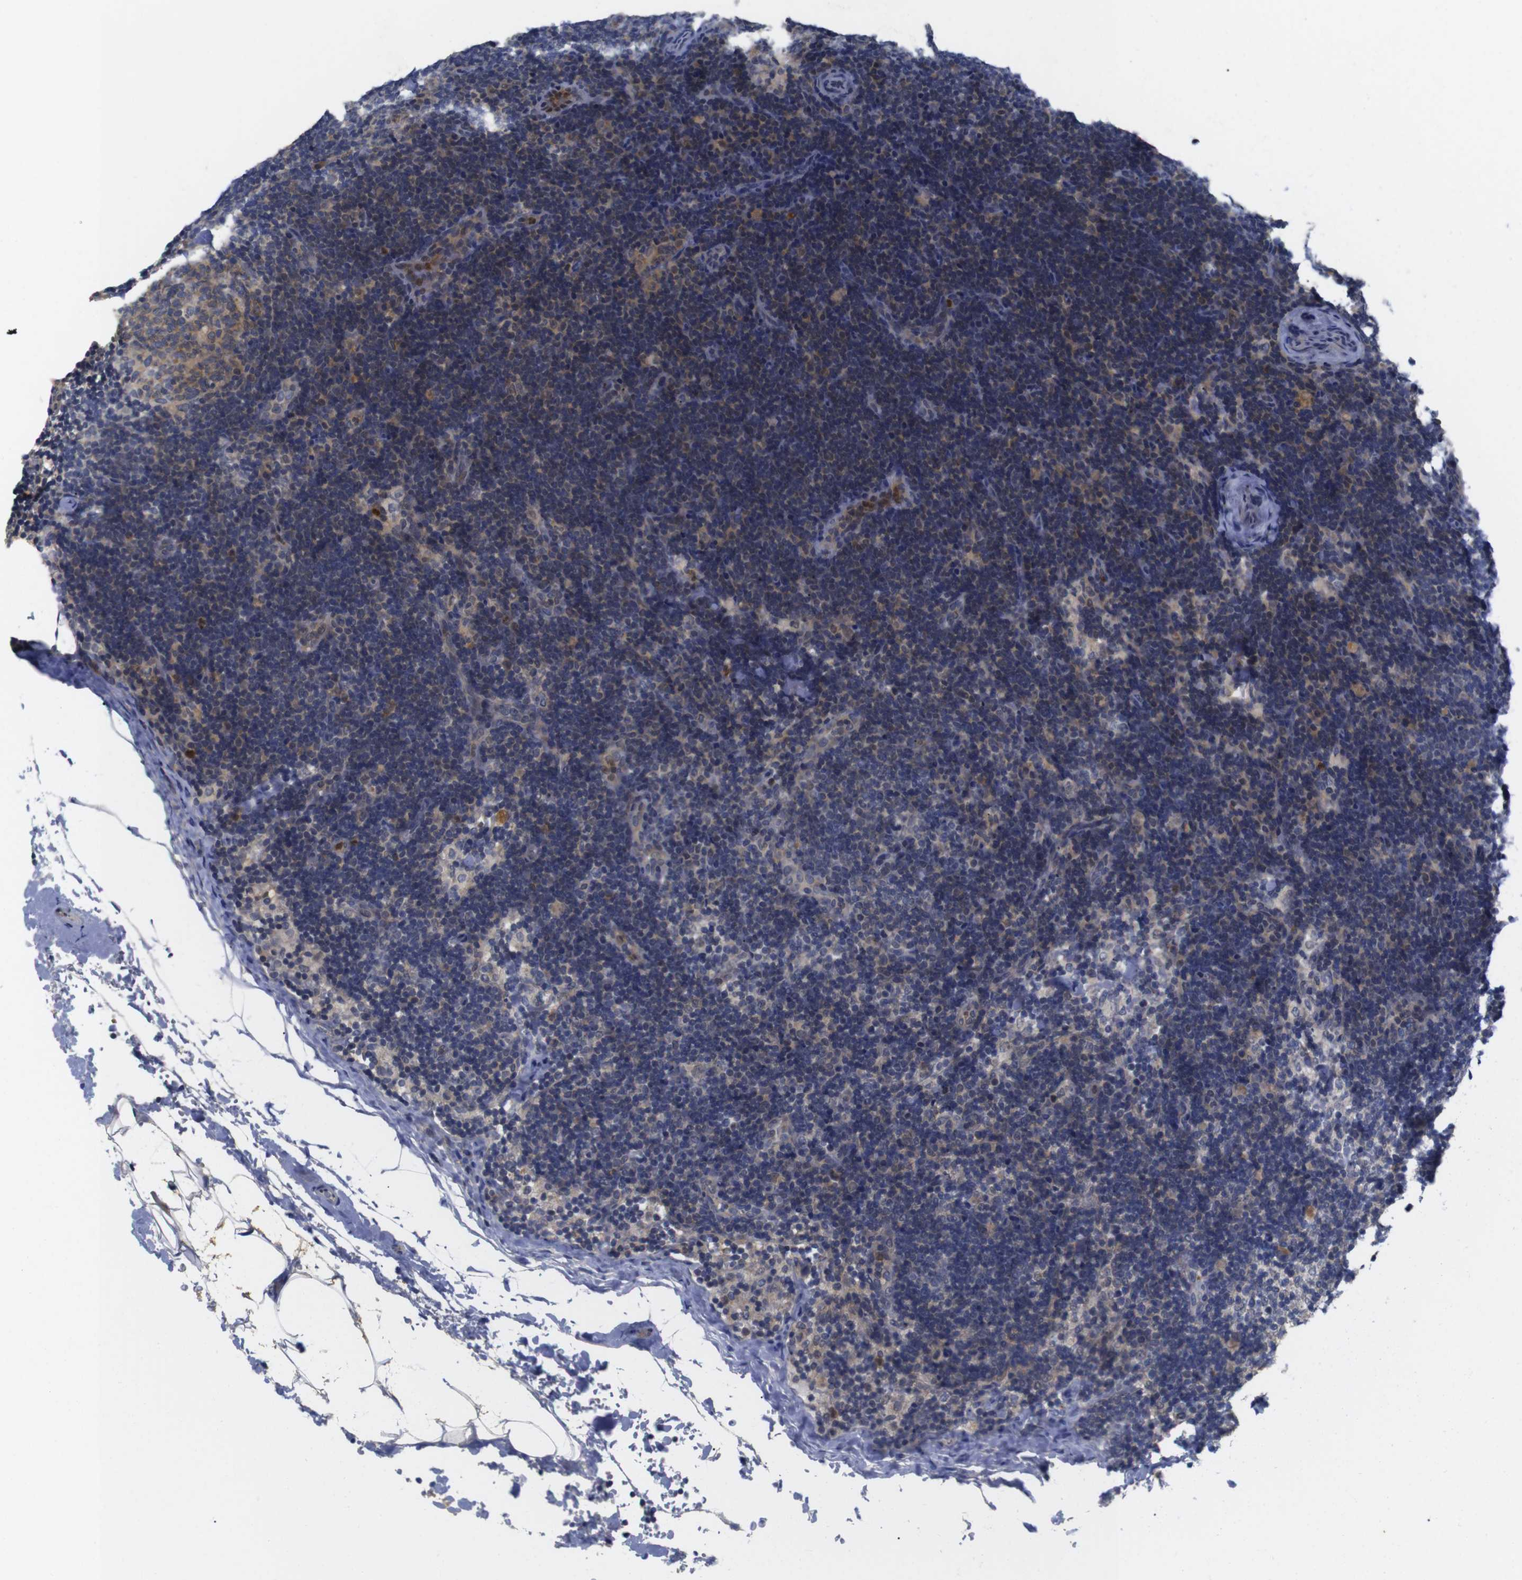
{"staining": {"intensity": "moderate", "quantity": "25%-75%", "location": "cytoplasmic/membranous"}, "tissue": "lymph node", "cell_type": "Germinal center cells", "image_type": "normal", "snomed": [{"axis": "morphology", "description": "Normal tissue, NOS"}, {"axis": "topography", "description": "Lymph node"}], "caption": "Immunohistochemical staining of benign human lymph node demonstrates medium levels of moderate cytoplasmic/membranous positivity in approximately 25%-75% of germinal center cells.", "gene": "FNTA", "patient": {"sex": "female", "age": 14}}